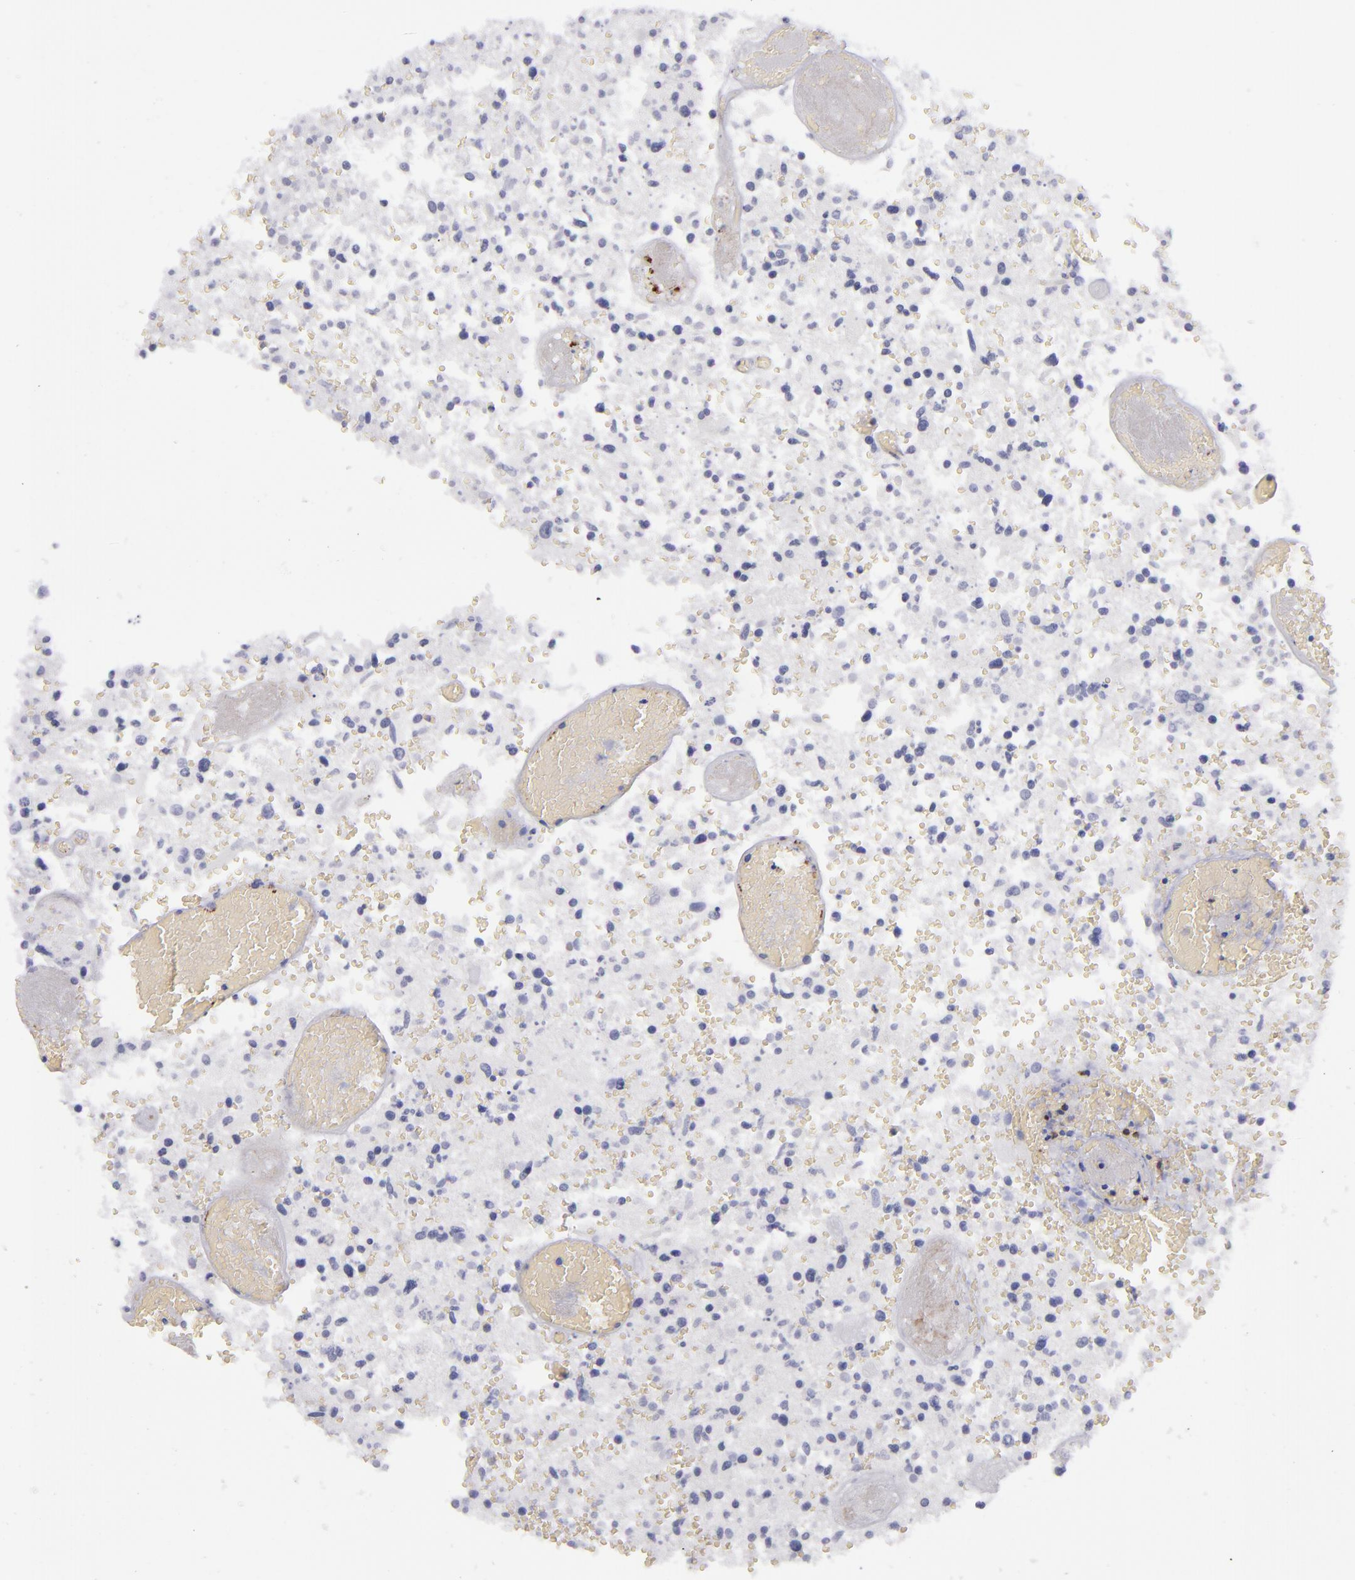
{"staining": {"intensity": "negative", "quantity": "none", "location": "none"}, "tissue": "glioma", "cell_type": "Tumor cells", "image_type": "cancer", "snomed": [{"axis": "morphology", "description": "Glioma, malignant, High grade"}, {"axis": "topography", "description": "Brain"}], "caption": "Glioma stained for a protein using immunohistochemistry exhibits no expression tumor cells.", "gene": "CD27", "patient": {"sex": "male", "age": 72}}